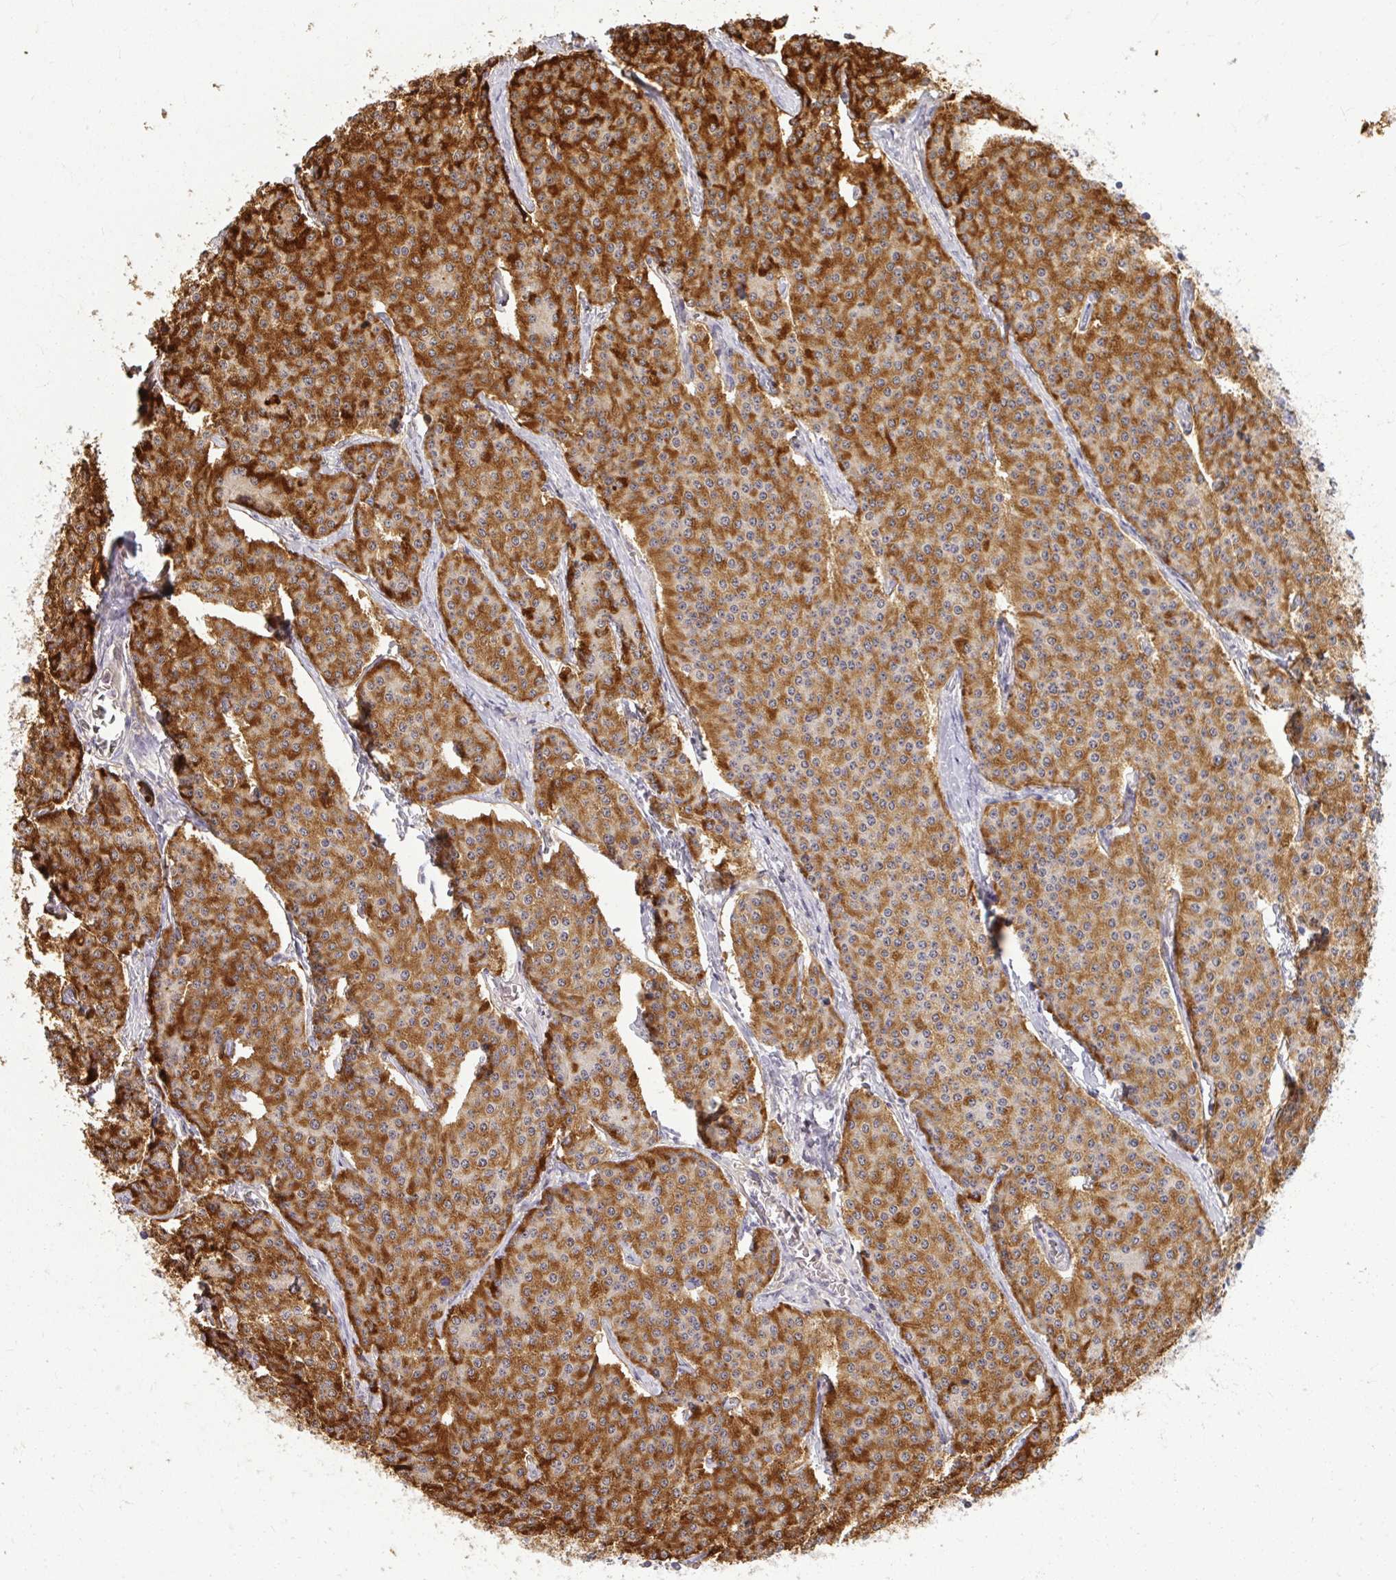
{"staining": {"intensity": "strong", "quantity": ">75%", "location": "cytoplasmic/membranous"}, "tissue": "carcinoid", "cell_type": "Tumor cells", "image_type": "cancer", "snomed": [{"axis": "morphology", "description": "Carcinoid, malignant, NOS"}, {"axis": "topography", "description": "Small intestine"}], "caption": "Immunohistochemical staining of human carcinoid reveals high levels of strong cytoplasmic/membranous protein positivity in about >75% of tumor cells.", "gene": "HDHD2", "patient": {"sex": "female", "age": 64}}